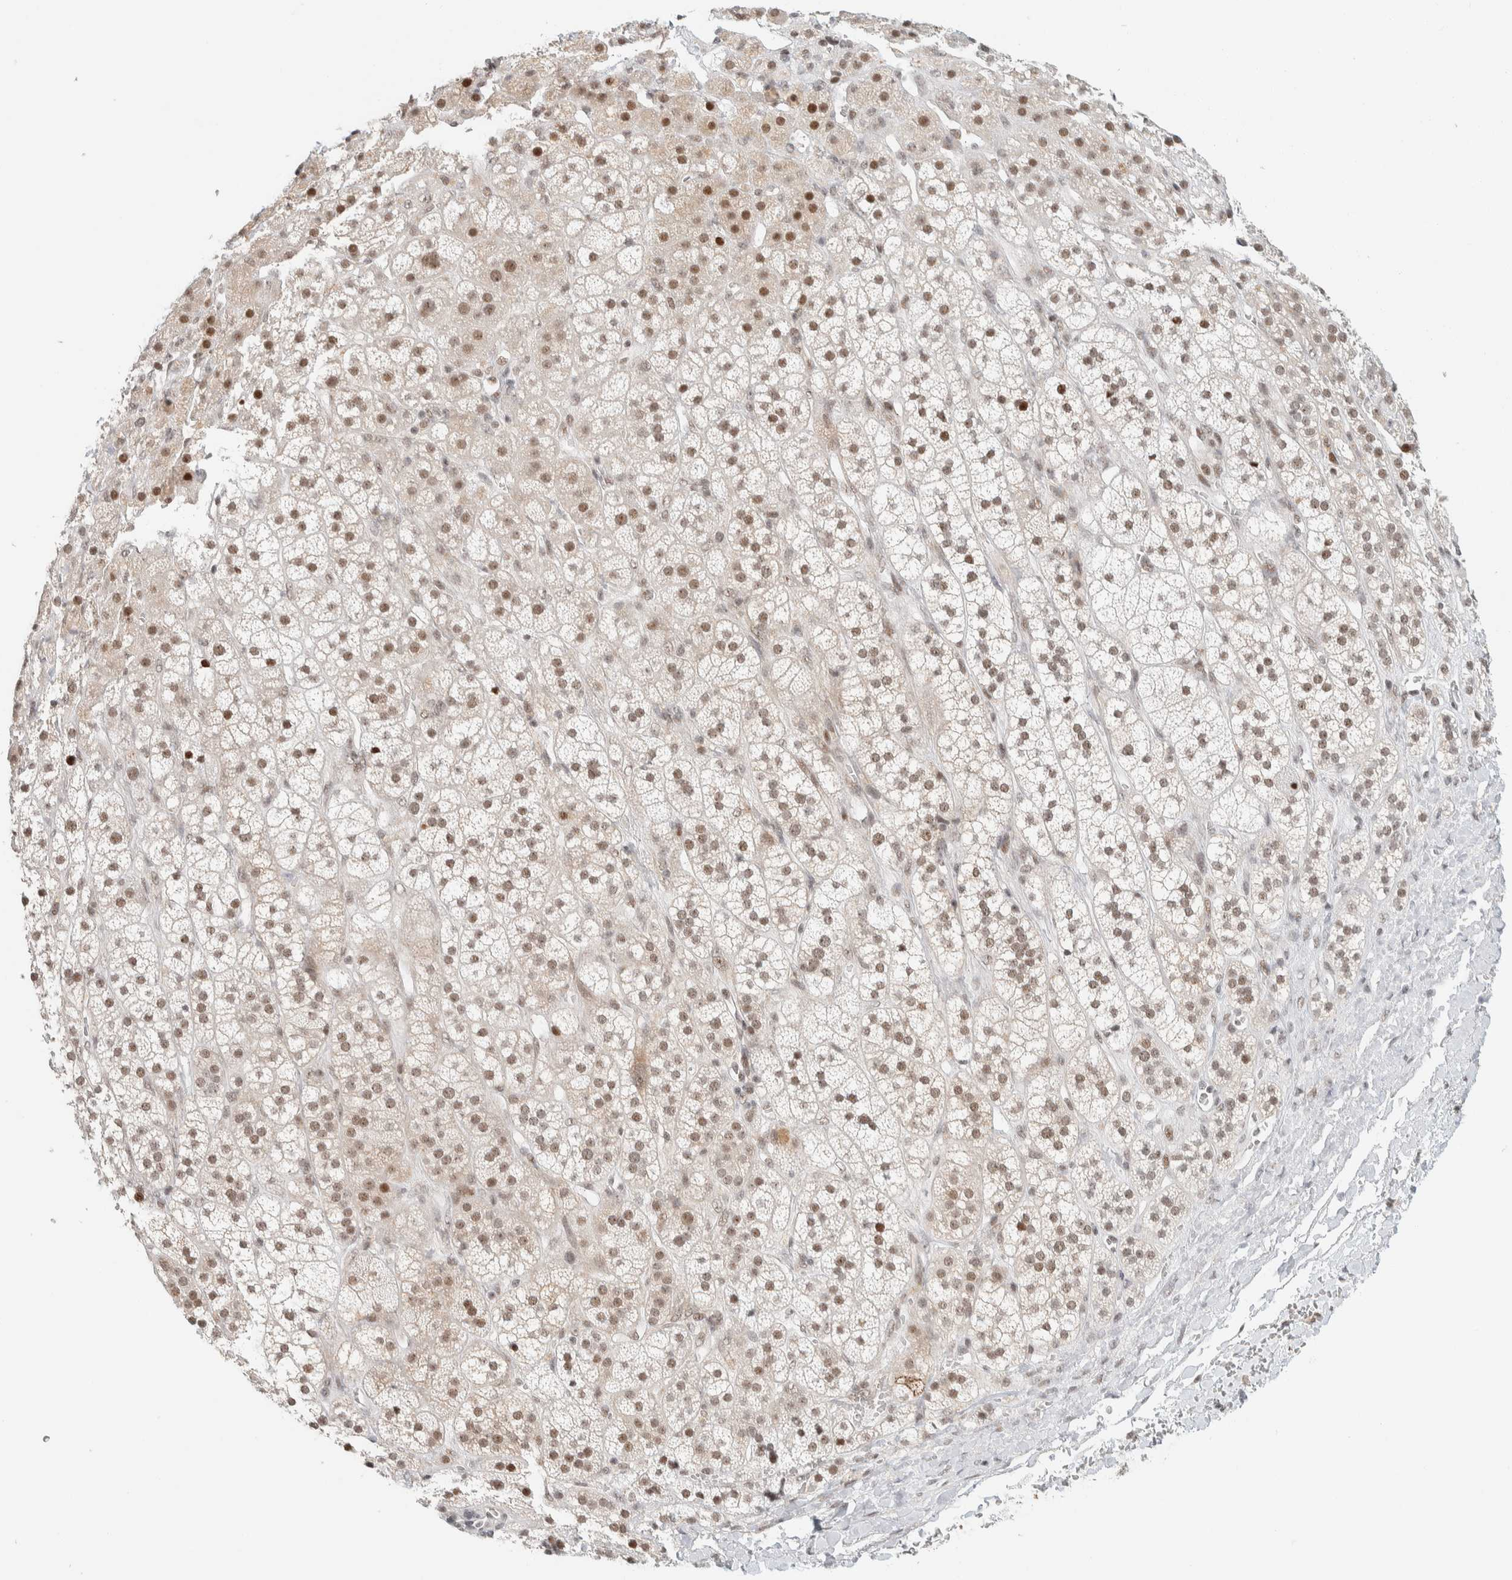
{"staining": {"intensity": "moderate", "quantity": "25%-75%", "location": "nuclear"}, "tissue": "adrenal gland", "cell_type": "Glandular cells", "image_type": "normal", "snomed": [{"axis": "morphology", "description": "Normal tissue, NOS"}, {"axis": "topography", "description": "Adrenal gland"}], "caption": "A brown stain labels moderate nuclear staining of a protein in glandular cells of normal human adrenal gland.", "gene": "ZBTB2", "patient": {"sex": "male", "age": 56}}